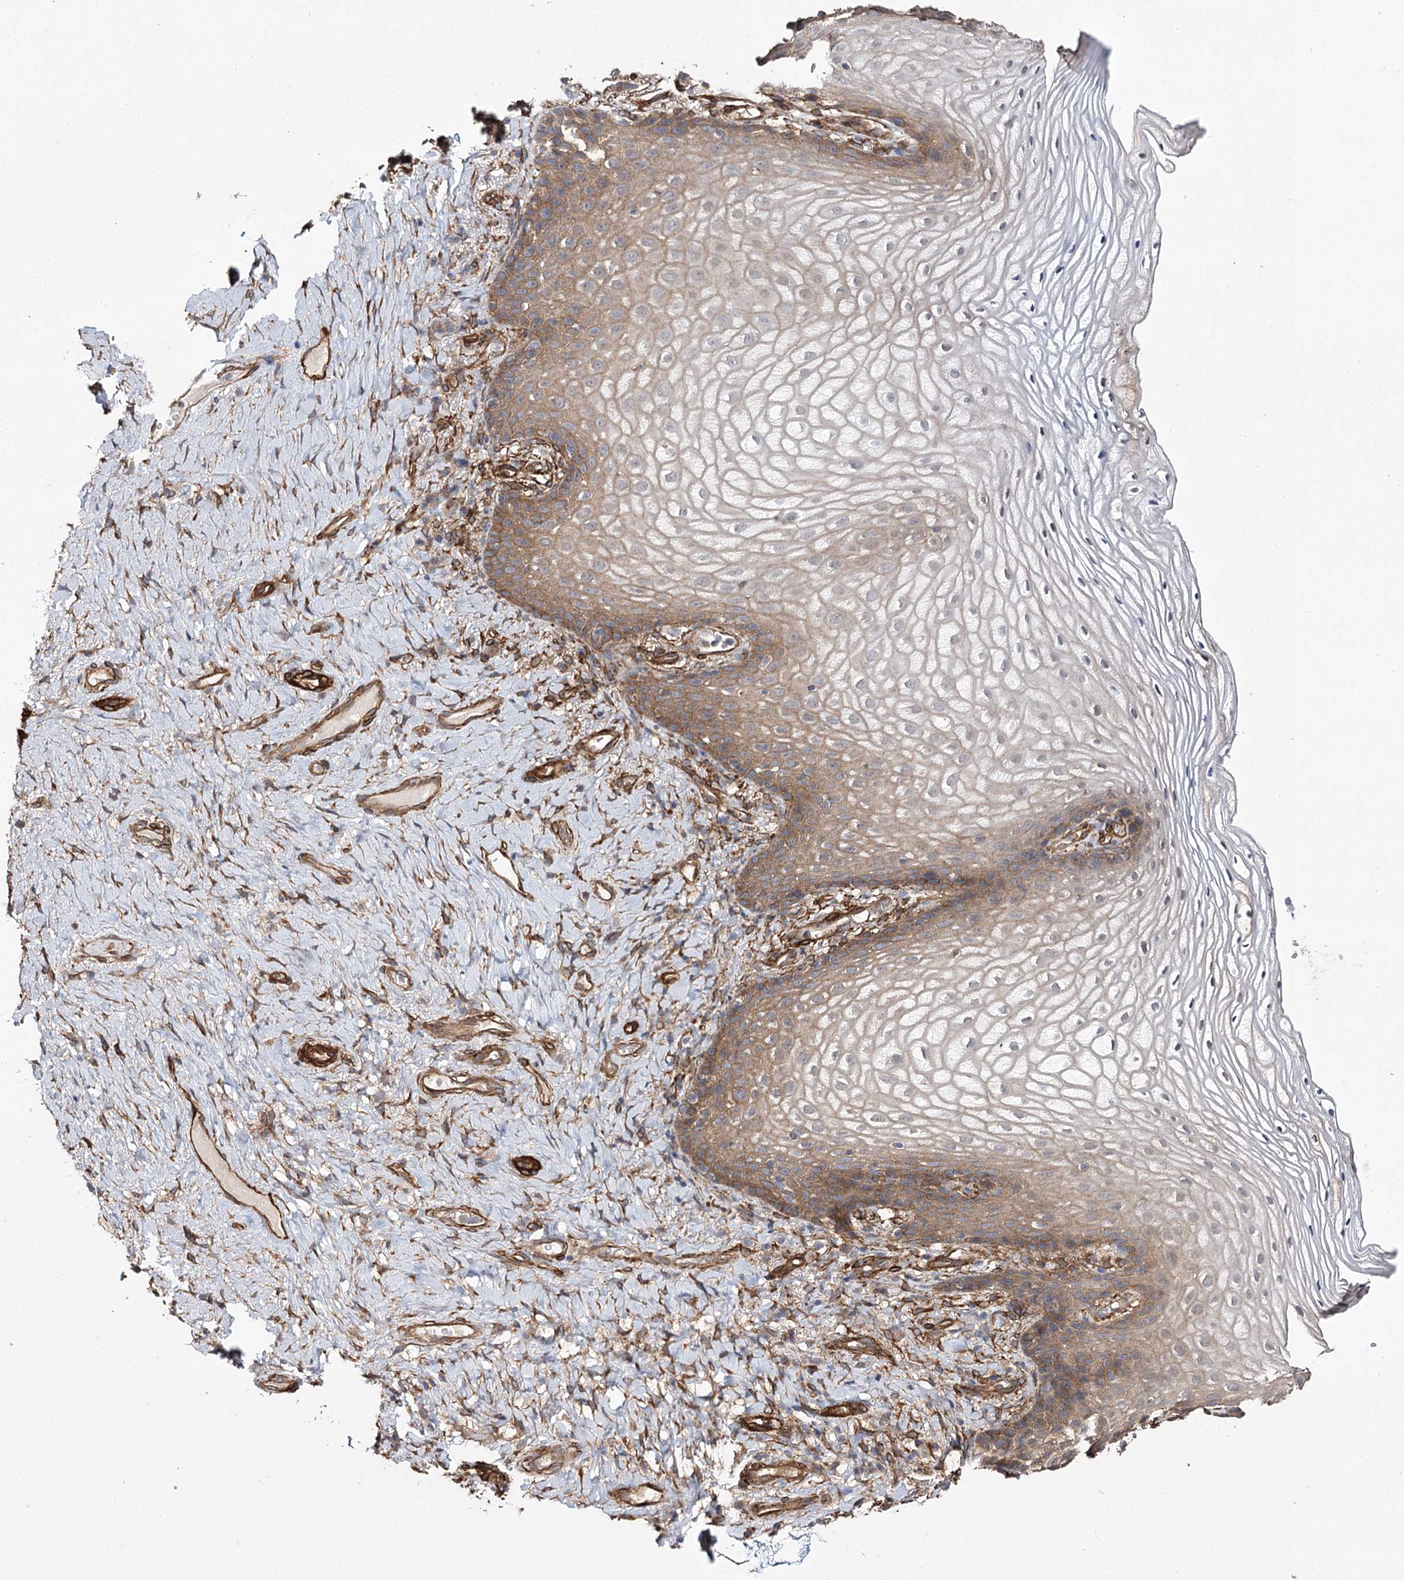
{"staining": {"intensity": "weak", "quantity": "25%-75%", "location": "cytoplasmic/membranous"}, "tissue": "vagina", "cell_type": "Squamous epithelial cells", "image_type": "normal", "snomed": [{"axis": "morphology", "description": "Normal tissue, NOS"}, {"axis": "topography", "description": "Vagina"}], "caption": "Unremarkable vagina was stained to show a protein in brown. There is low levels of weak cytoplasmic/membranous expression in approximately 25%-75% of squamous epithelial cells. The staining is performed using DAB brown chromogen to label protein expression. The nuclei are counter-stained blue using hematoxylin.", "gene": "MYO1C", "patient": {"sex": "female", "age": 60}}